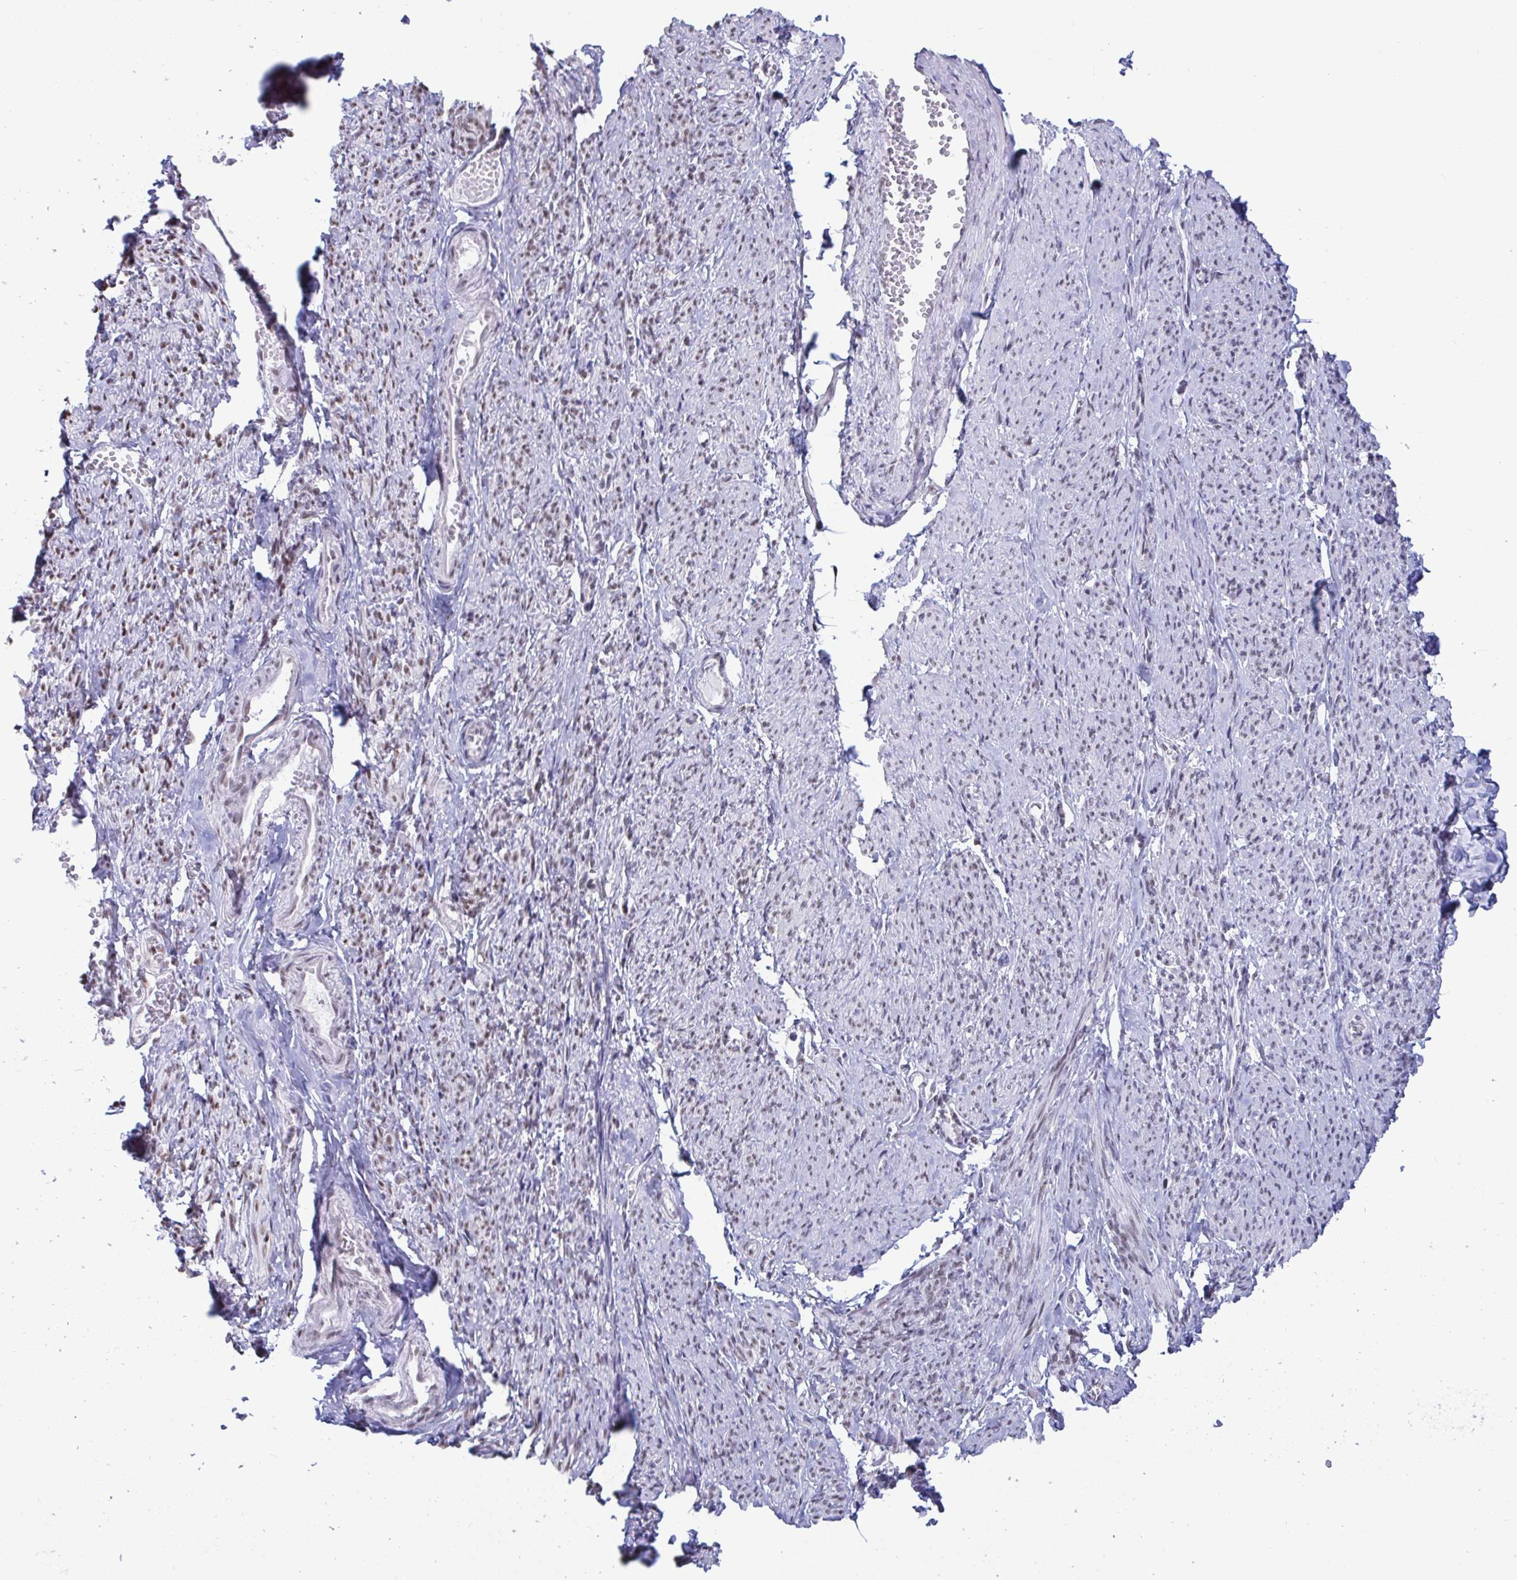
{"staining": {"intensity": "weak", "quantity": "25%-75%", "location": "nuclear"}, "tissue": "smooth muscle", "cell_type": "Smooth muscle cells", "image_type": "normal", "snomed": [{"axis": "morphology", "description": "Normal tissue, NOS"}, {"axis": "topography", "description": "Smooth muscle"}], "caption": "Immunohistochemical staining of unremarkable smooth muscle reveals weak nuclear protein expression in approximately 25%-75% of smooth muscle cells.", "gene": "SUPT16H", "patient": {"sex": "female", "age": 65}}